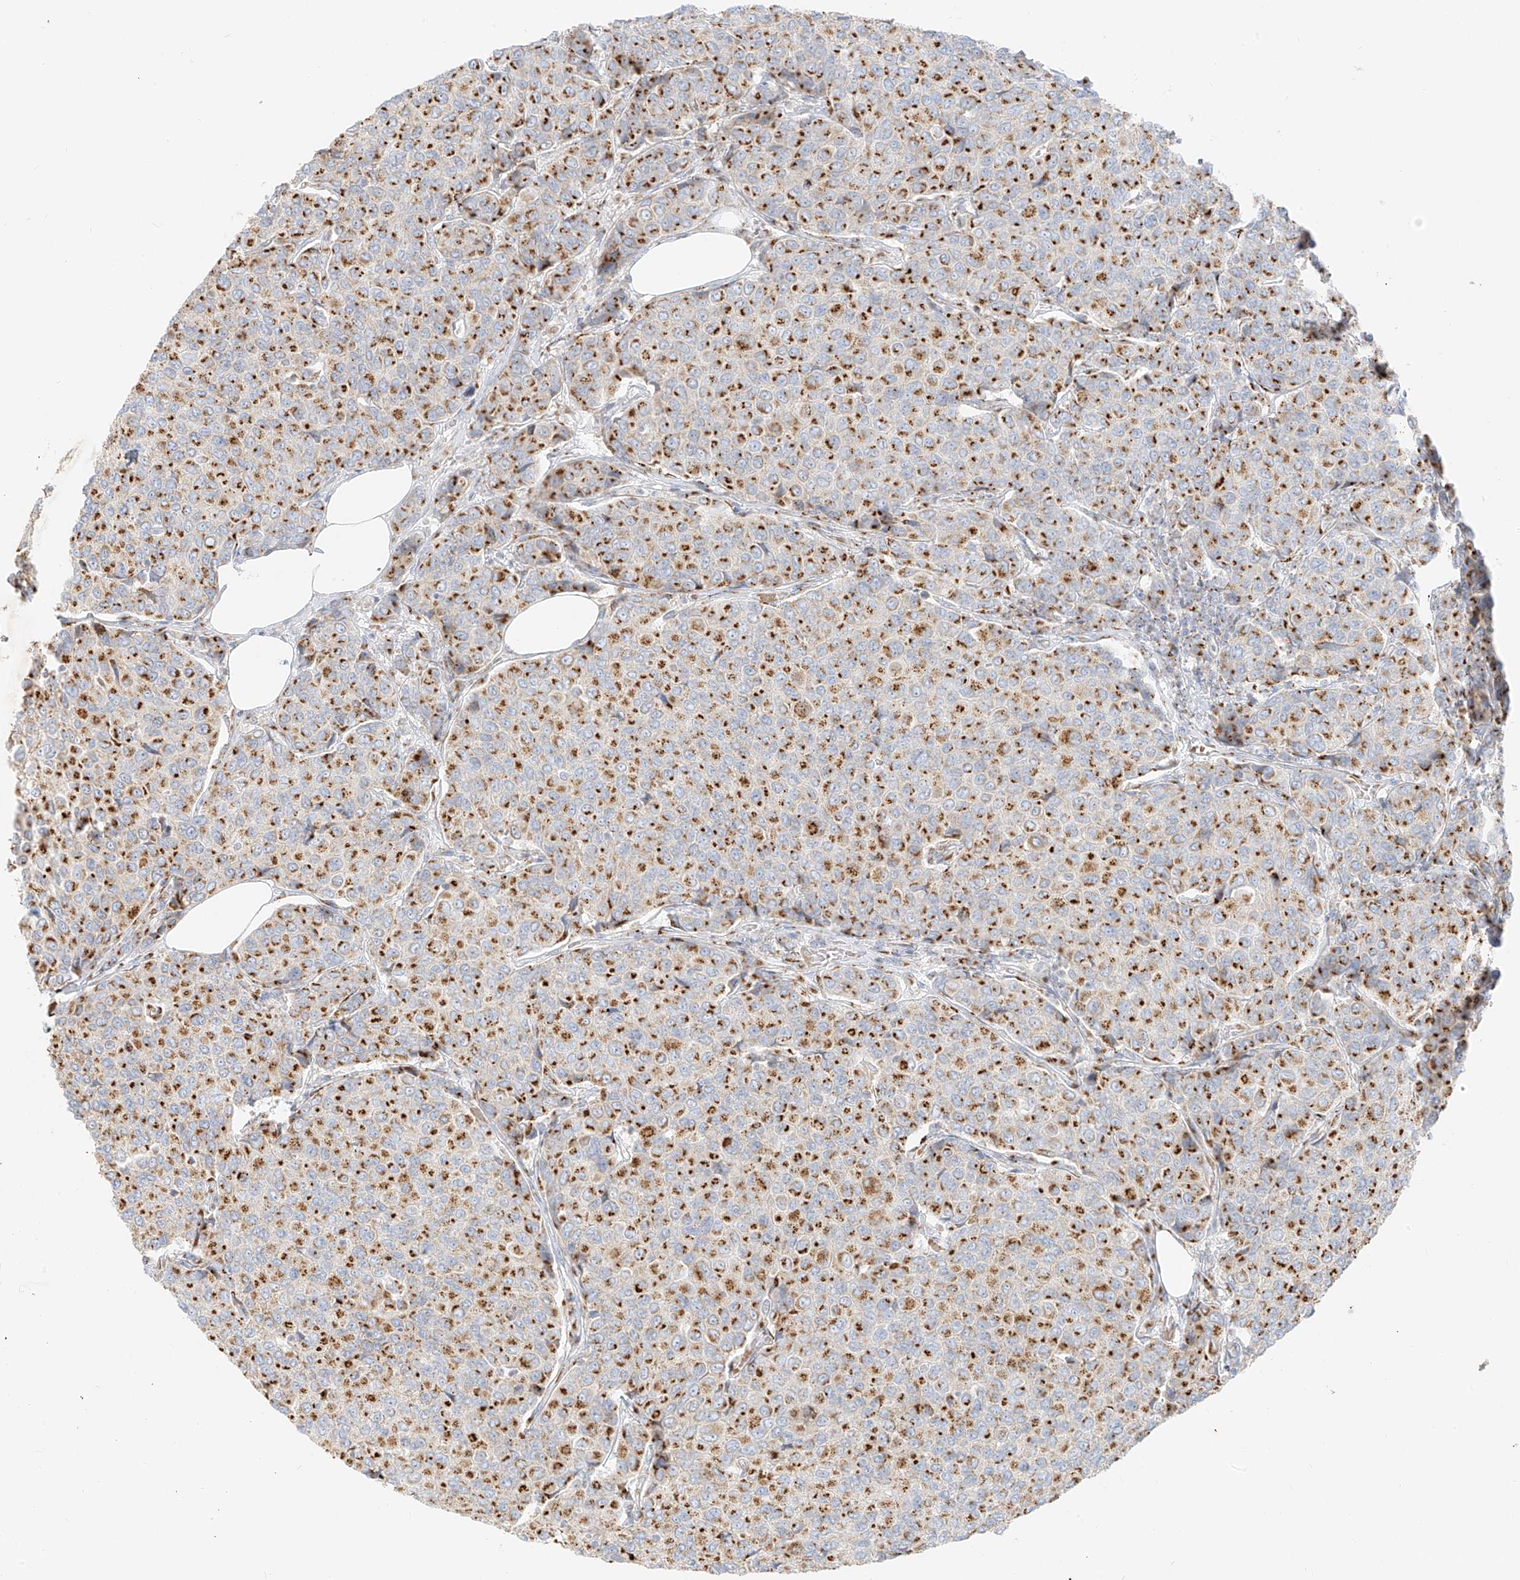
{"staining": {"intensity": "moderate", "quantity": ">75%", "location": "cytoplasmic/membranous"}, "tissue": "breast cancer", "cell_type": "Tumor cells", "image_type": "cancer", "snomed": [{"axis": "morphology", "description": "Duct carcinoma"}, {"axis": "topography", "description": "Breast"}], "caption": "Protein expression analysis of human infiltrating ductal carcinoma (breast) reveals moderate cytoplasmic/membranous positivity in about >75% of tumor cells.", "gene": "TMEM87B", "patient": {"sex": "female", "age": 55}}